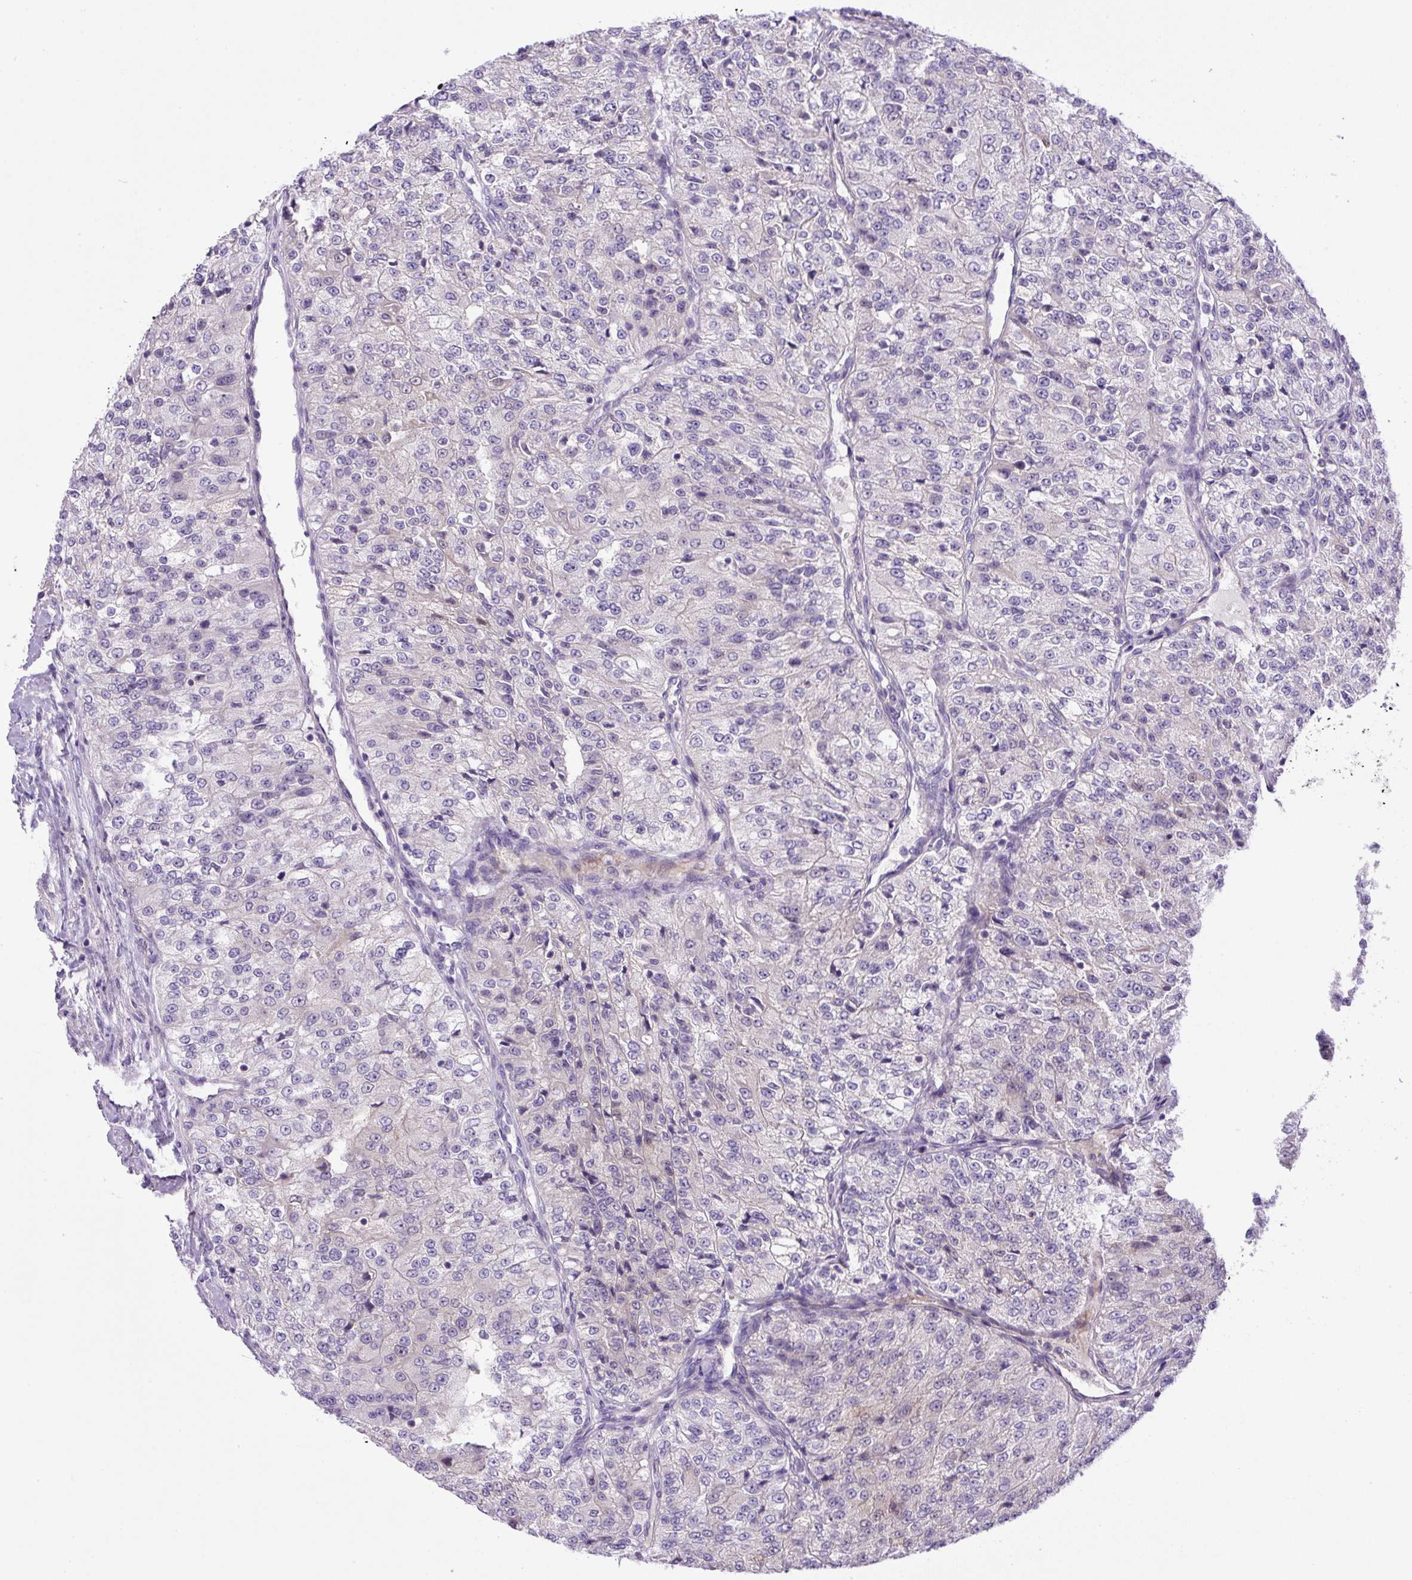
{"staining": {"intensity": "negative", "quantity": "none", "location": "none"}, "tissue": "renal cancer", "cell_type": "Tumor cells", "image_type": "cancer", "snomed": [{"axis": "morphology", "description": "Adenocarcinoma, NOS"}, {"axis": "topography", "description": "Kidney"}], "caption": "An immunohistochemistry histopathology image of renal cancer (adenocarcinoma) is shown. There is no staining in tumor cells of renal cancer (adenocarcinoma).", "gene": "NPTN", "patient": {"sex": "female", "age": 63}}